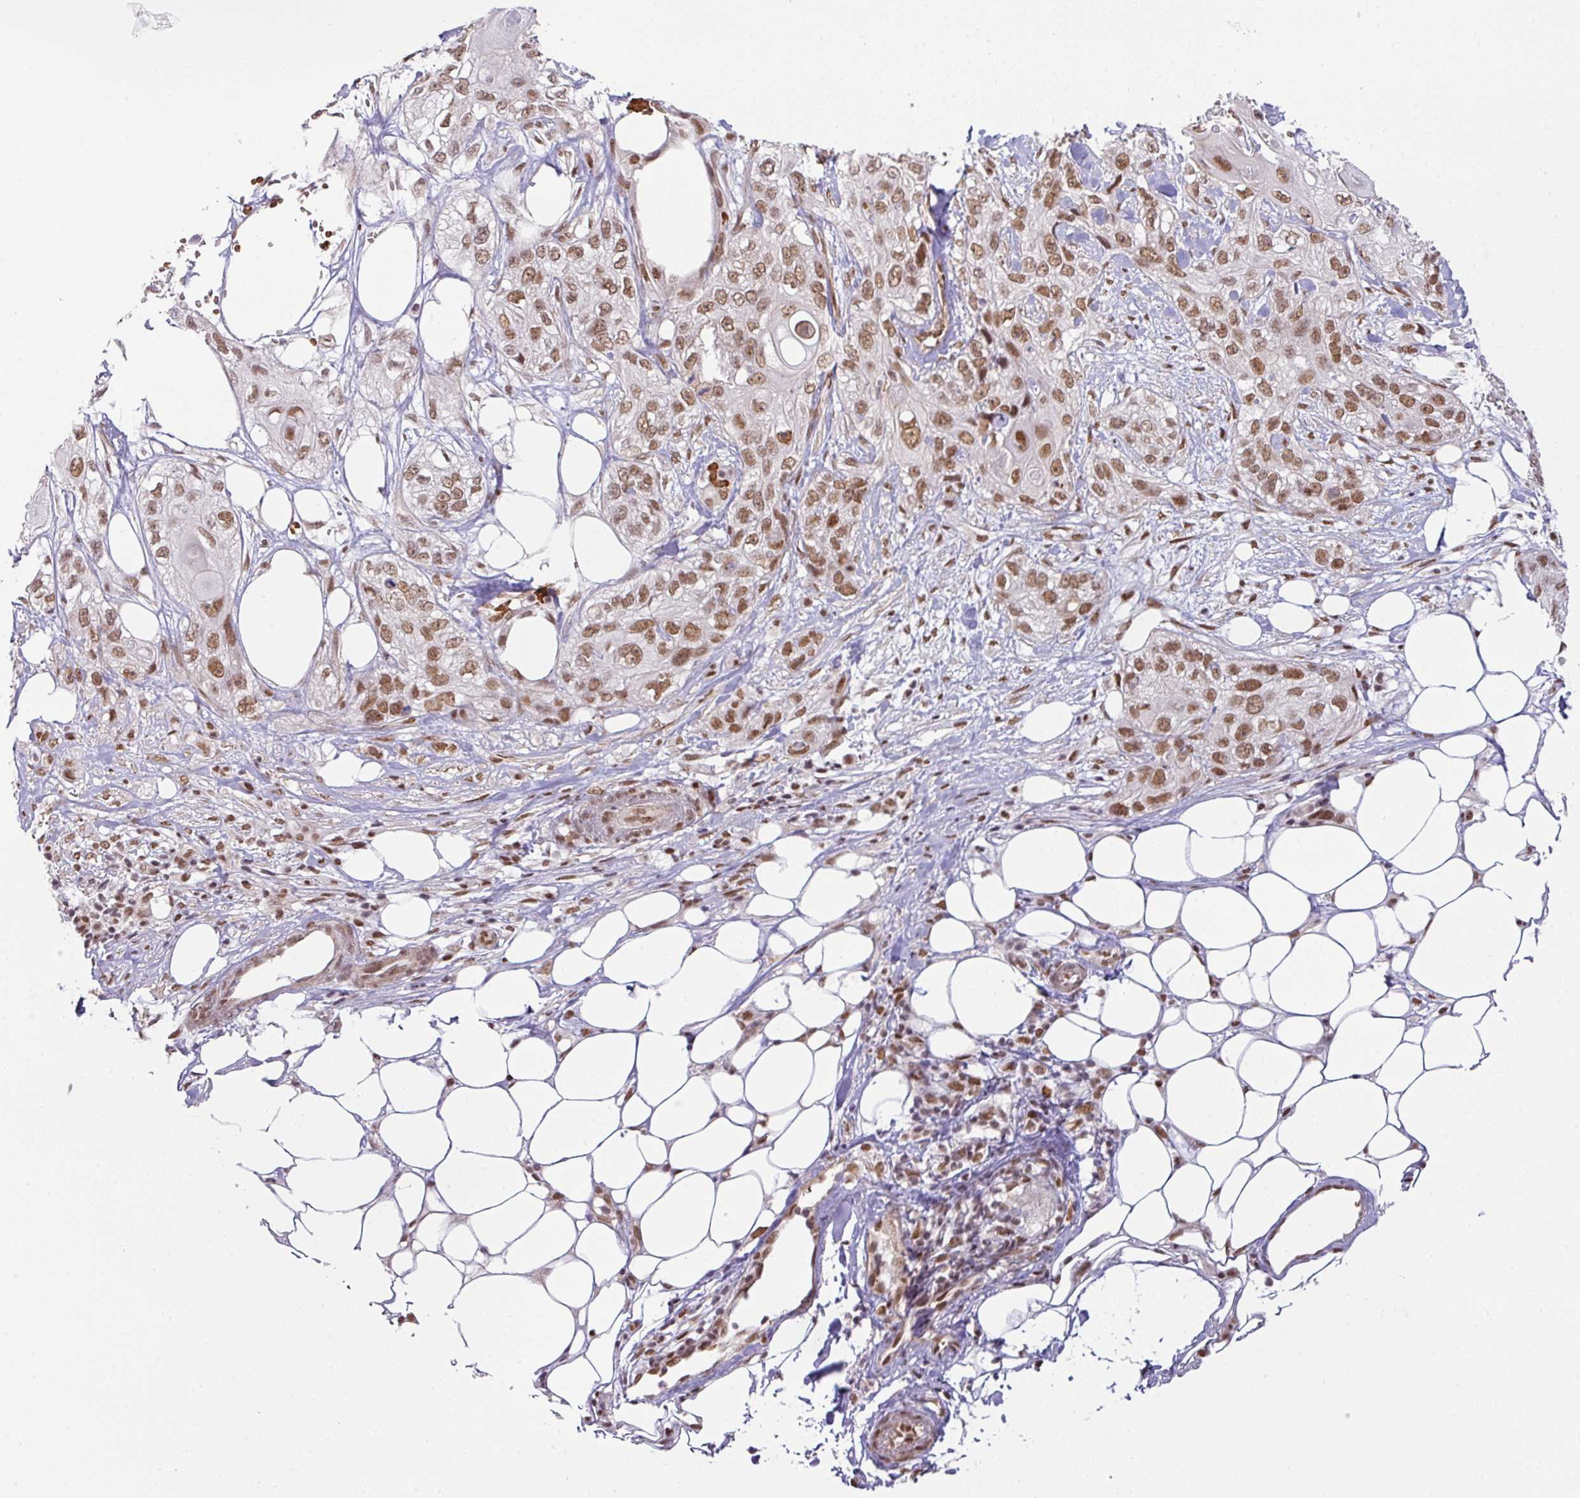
{"staining": {"intensity": "moderate", "quantity": ">75%", "location": "nuclear"}, "tissue": "skin cancer", "cell_type": "Tumor cells", "image_type": "cancer", "snomed": [{"axis": "morphology", "description": "Normal tissue, NOS"}, {"axis": "morphology", "description": "Squamous cell carcinoma, NOS"}, {"axis": "topography", "description": "Skin"}], "caption": "DAB (3,3'-diaminobenzidine) immunohistochemical staining of human skin cancer shows moderate nuclear protein staining in approximately >75% of tumor cells. The staining is performed using DAB brown chromogen to label protein expression. The nuclei are counter-stained blue using hematoxylin.", "gene": "NCOA5", "patient": {"sex": "male", "age": 72}}